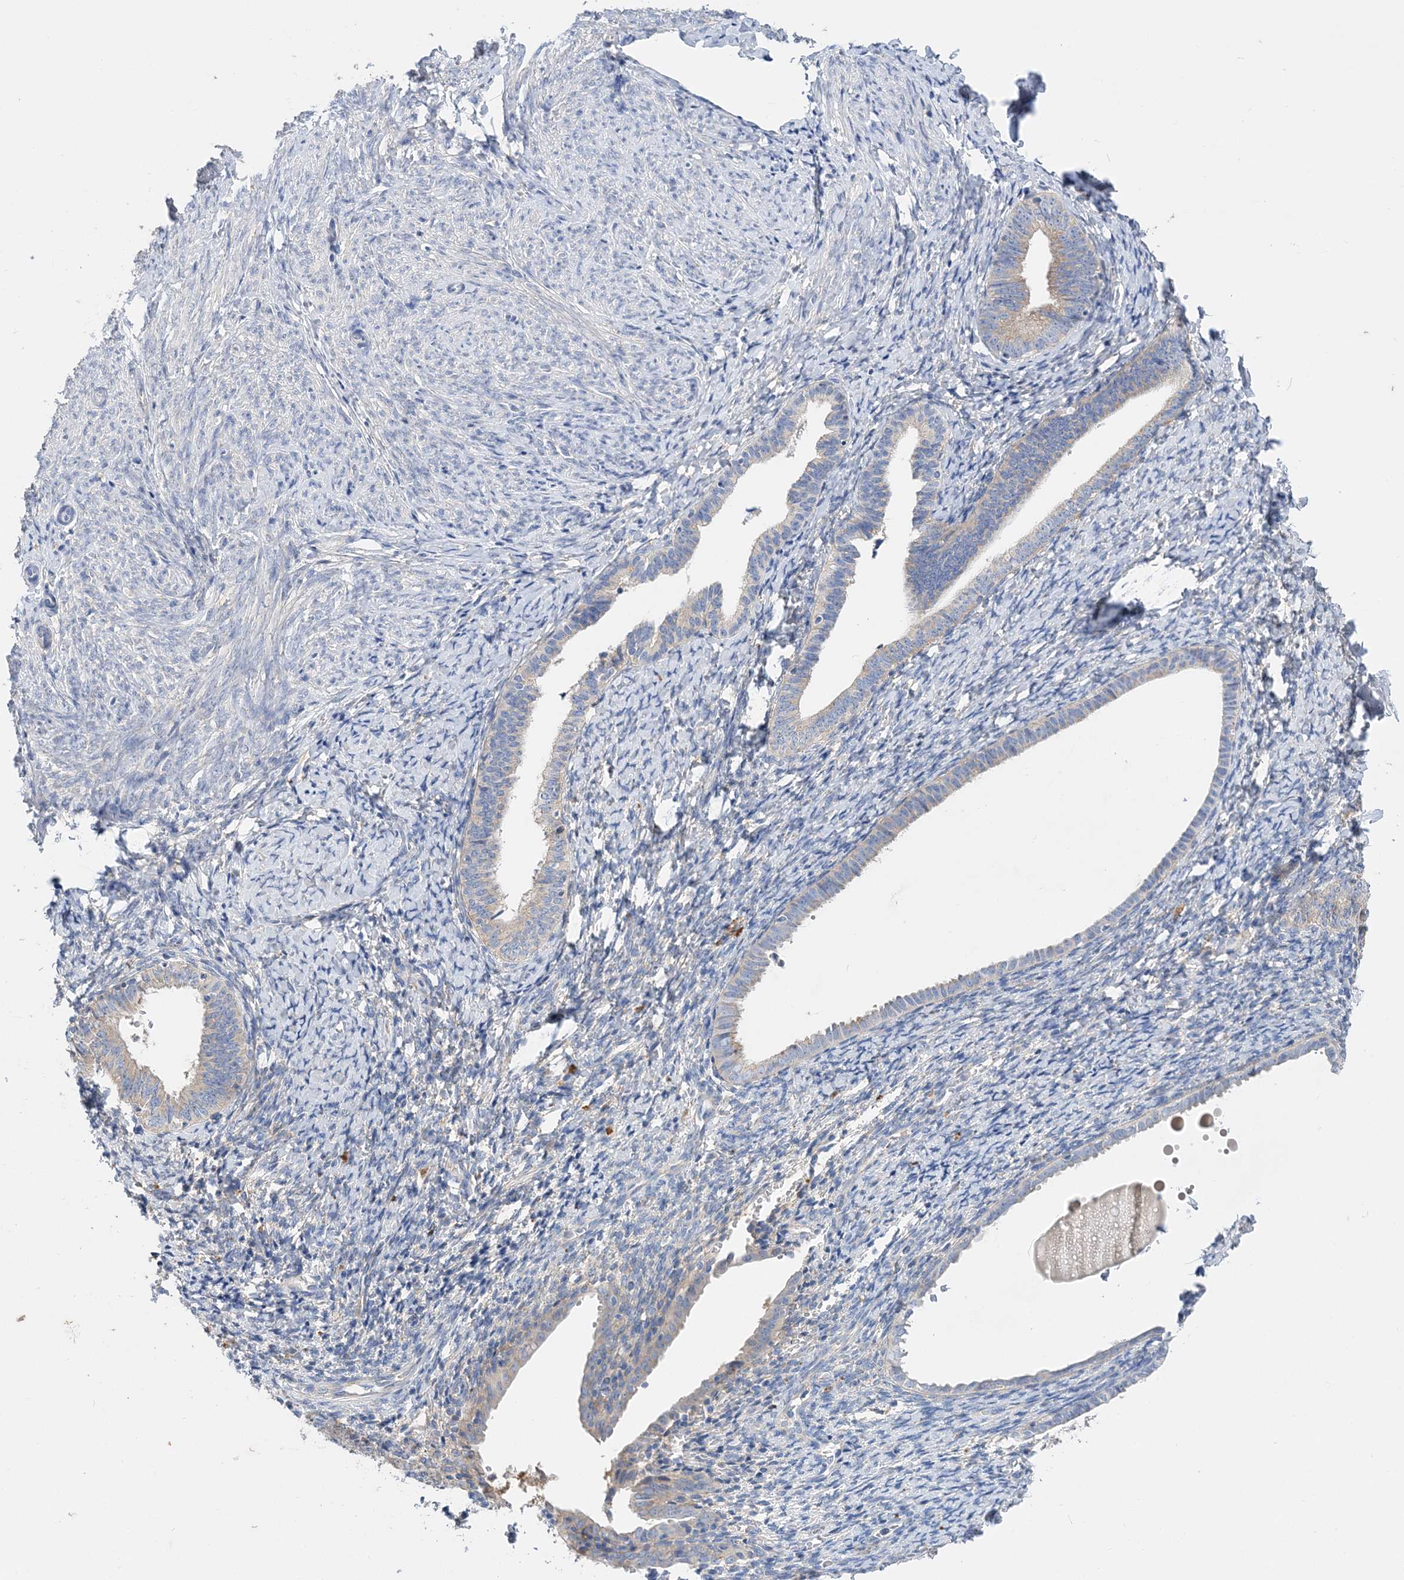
{"staining": {"intensity": "weak", "quantity": "<25%", "location": "cytoplasmic/membranous"}, "tissue": "endometrium", "cell_type": "Cells in endometrial stroma", "image_type": "normal", "snomed": [{"axis": "morphology", "description": "Normal tissue, NOS"}, {"axis": "topography", "description": "Endometrium"}], "caption": "Immunohistochemical staining of unremarkable endometrium exhibits no significant positivity in cells in endometrial stroma. Brightfield microscopy of immunohistochemistry stained with DAB (brown) and hematoxylin (blue), captured at high magnification.", "gene": "GRINA", "patient": {"sex": "female", "age": 72}}